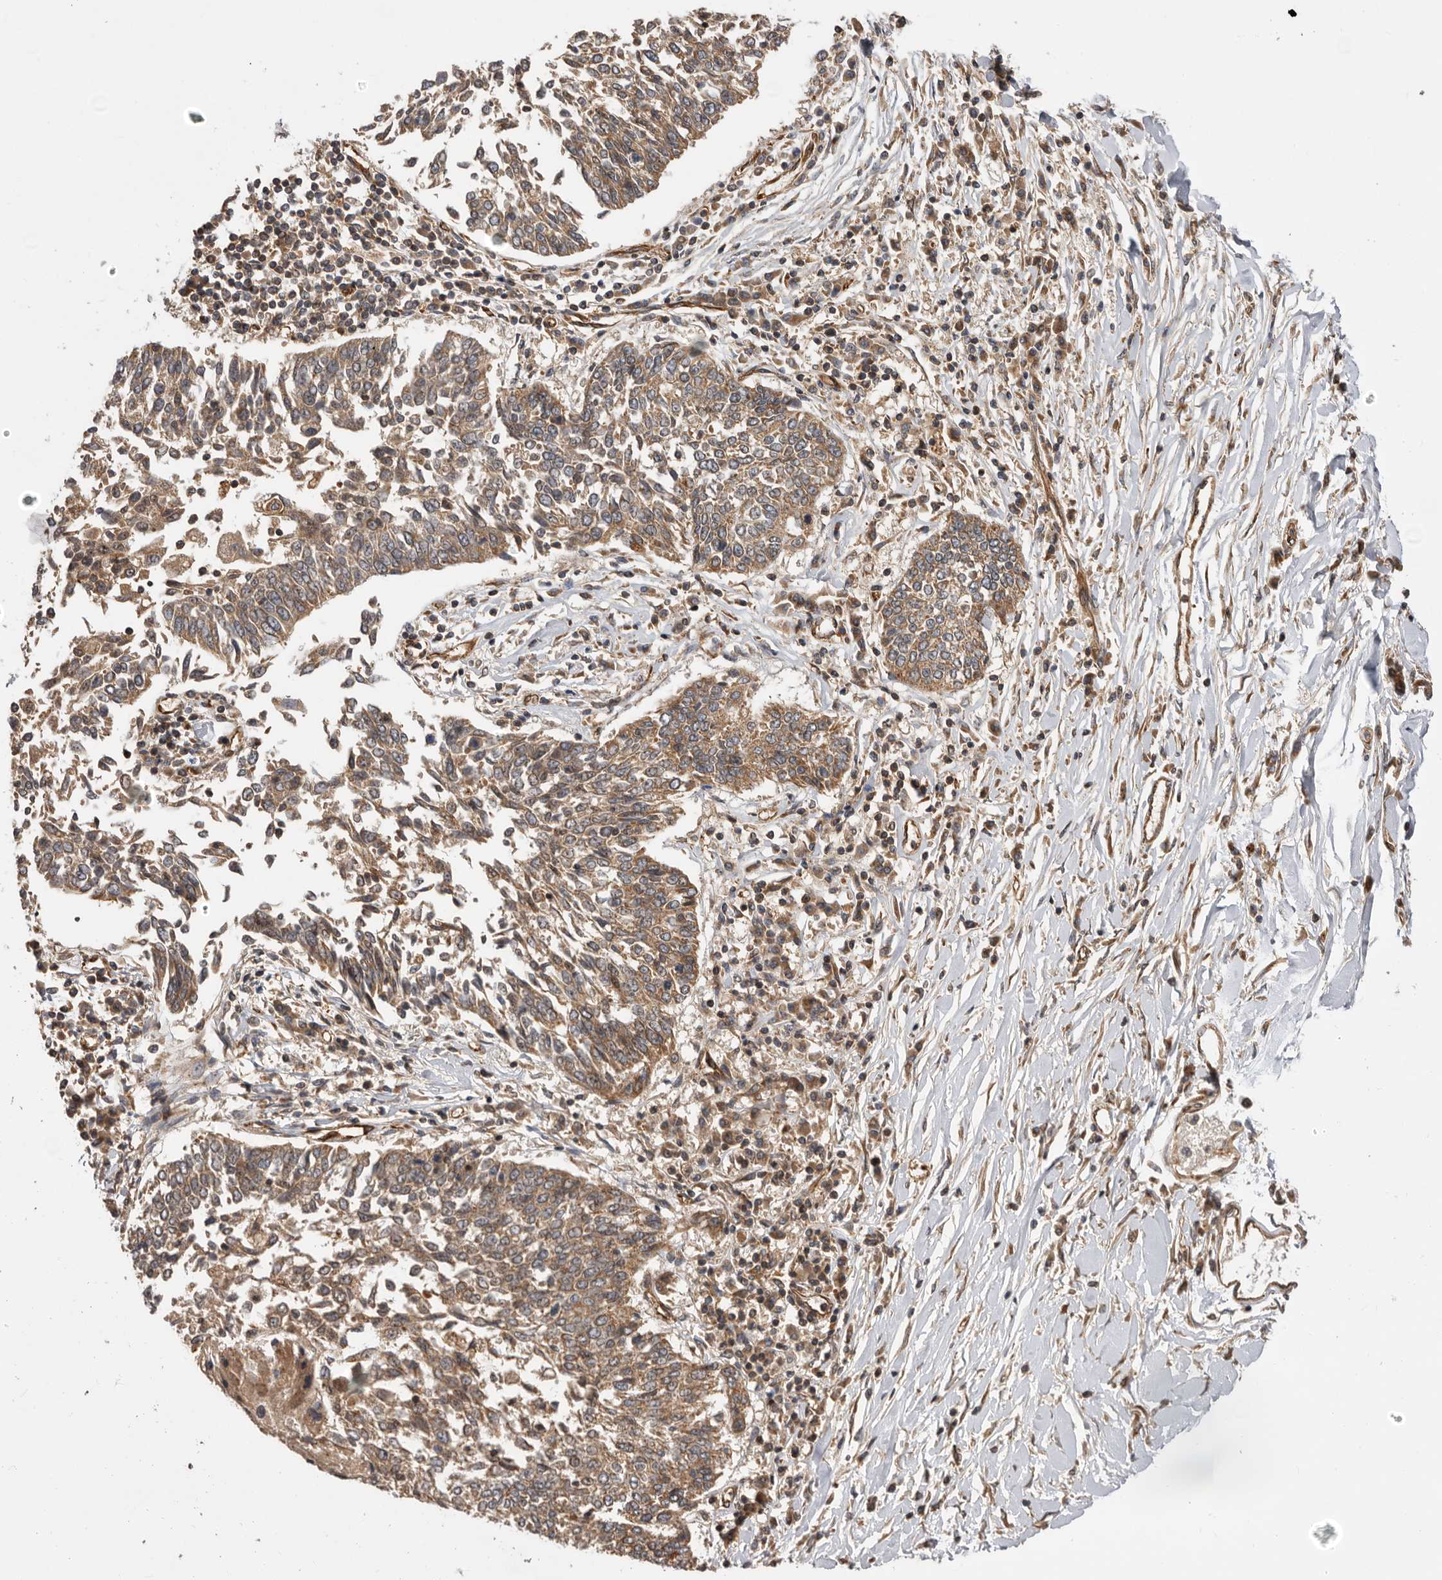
{"staining": {"intensity": "moderate", "quantity": ">75%", "location": "cytoplasmic/membranous"}, "tissue": "lung cancer", "cell_type": "Tumor cells", "image_type": "cancer", "snomed": [{"axis": "morphology", "description": "Normal tissue, NOS"}, {"axis": "morphology", "description": "Squamous cell carcinoma, NOS"}, {"axis": "topography", "description": "Cartilage tissue"}, {"axis": "topography", "description": "Bronchus"}, {"axis": "topography", "description": "Lung"}, {"axis": "topography", "description": "Peripheral nerve tissue"}], "caption": "Lung squamous cell carcinoma was stained to show a protein in brown. There is medium levels of moderate cytoplasmic/membranous expression in approximately >75% of tumor cells.", "gene": "DHDDS", "patient": {"sex": "female", "age": 49}}